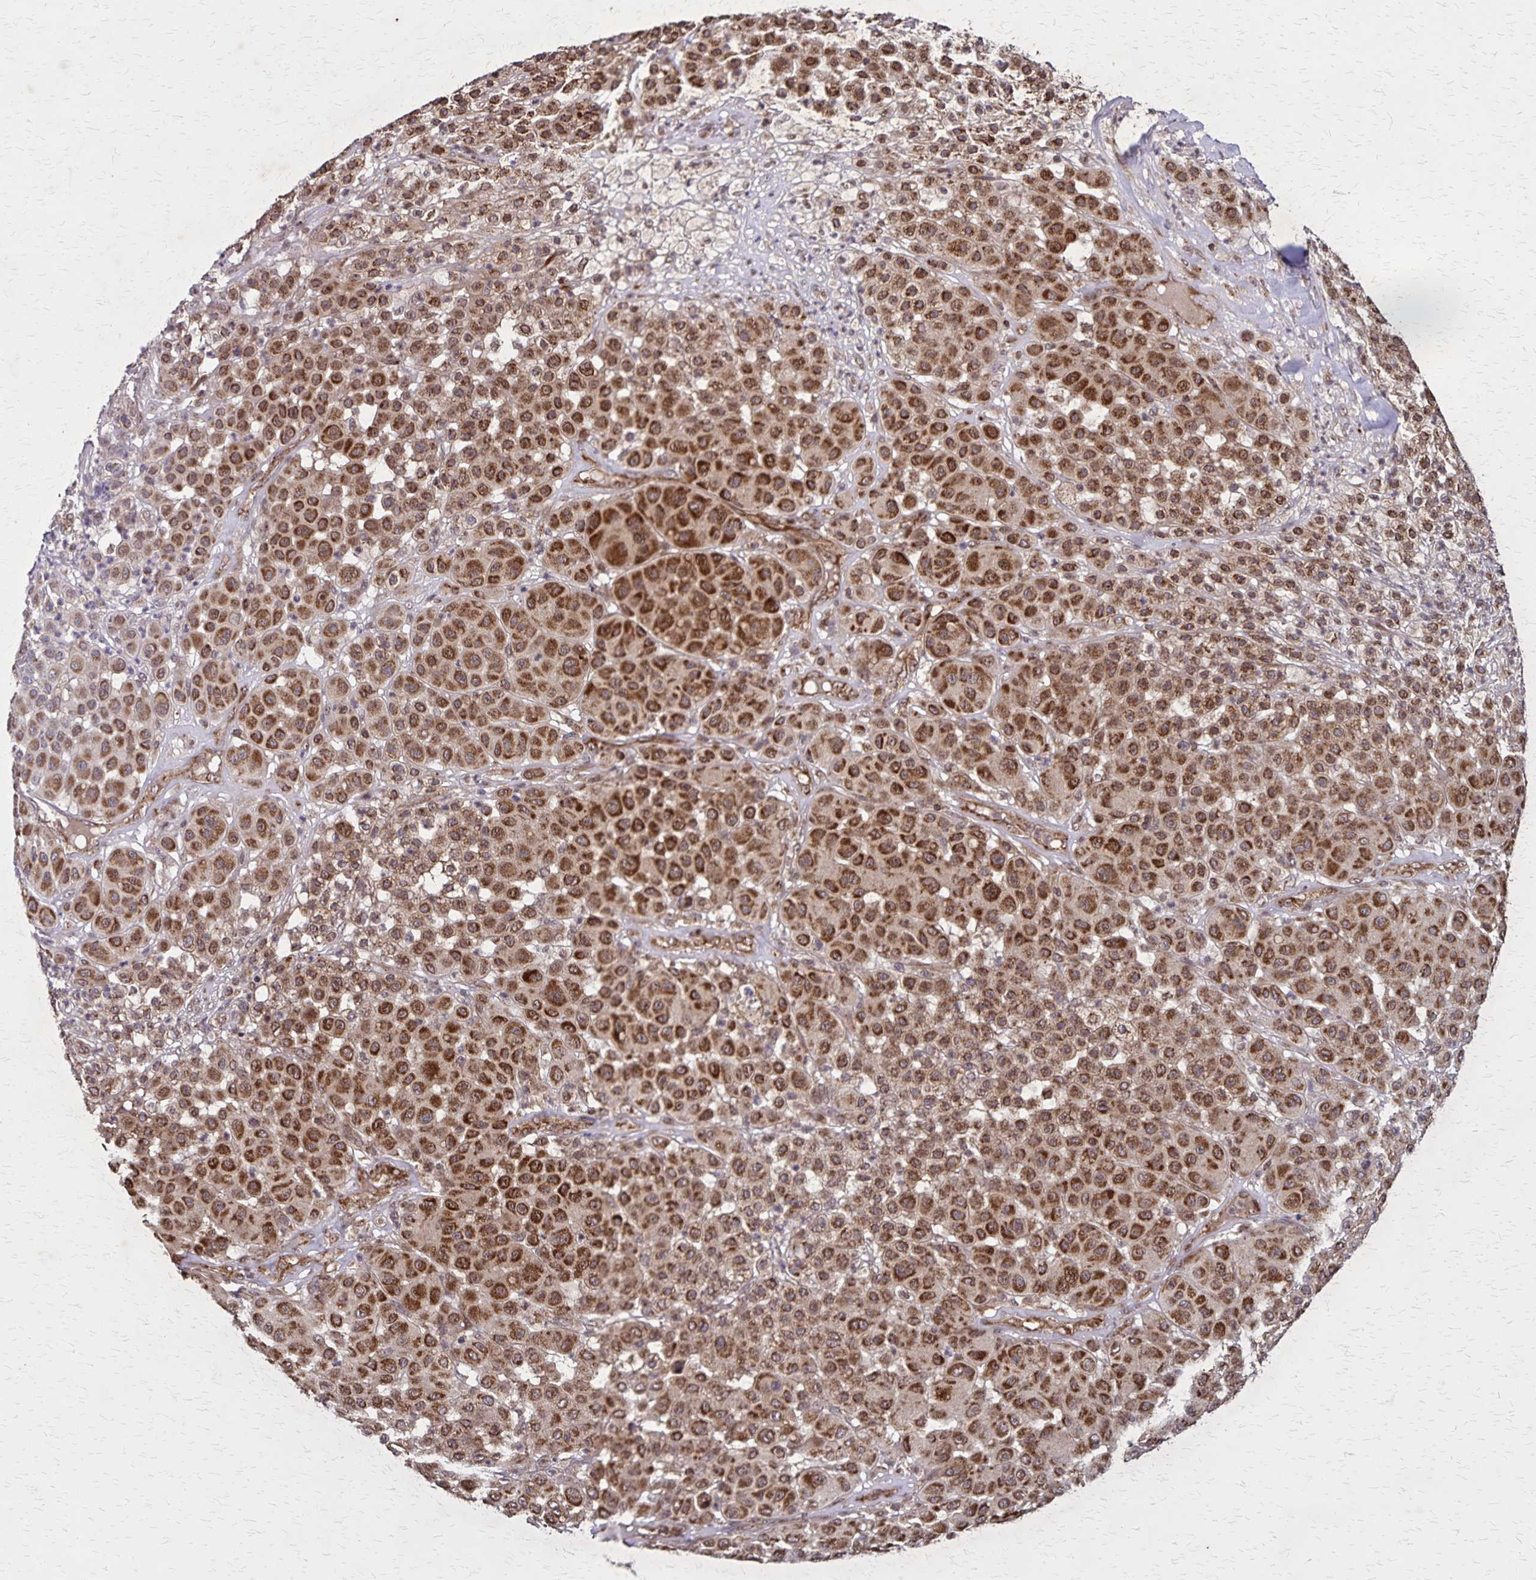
{"staining": {"intensity": "strong", "quantity": "25%-75%", "location": "cytoplasmic/membranous"}, "tissue": "melanoma", "cell_type": "Tumor cells", "image_type": "cancer", "snomed": [{"axis": "morphology", "description": "Malignant melanoma, Metastatic site"}, {"axis": "topography", "description": "Smooth muscle"}], "caption": "Protein staining reveals strong cytoplasmic/membranous expression in about 25%-75% of tumor cells in melanoma.", "gene": "NFS1", "patient": {"sex": "male", "age": 41}}